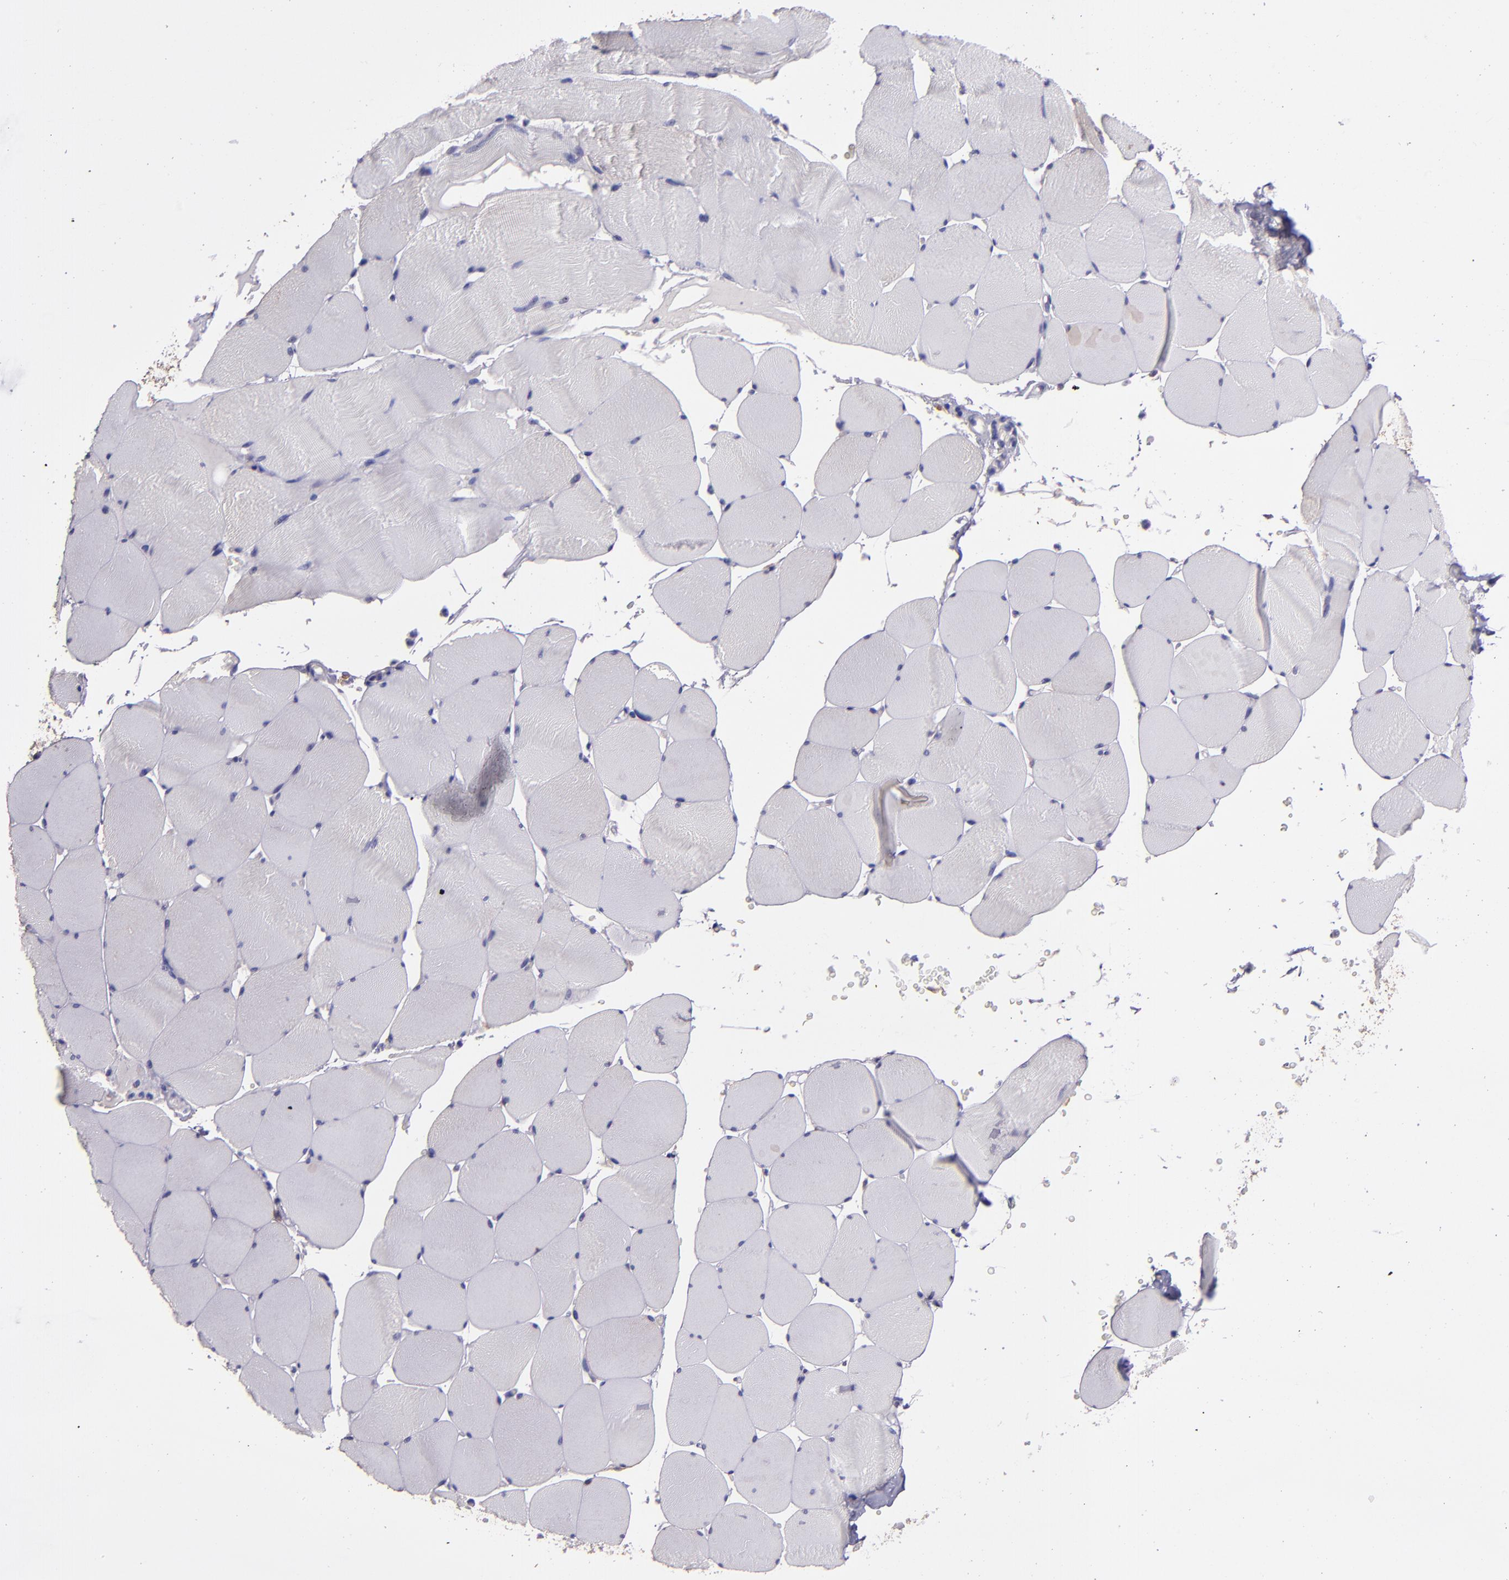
{"staining": {"intensity": "negative", "quantity": "none", "location": "none"}, "tissue": "skeletal muscle", "cell_type": "Myocytes", "image_type": "normal", "snomed": [{"axis": "morphology", "description": "Normal tissue, NOS"}, {"axis": "topography", "description": "Skeletal muscle"}], "caption": "This image is of unremarkable skeletal muscle stained with immunohistochemistry to label a protein in brown with the nuclei are counter-stained blue. There is no expression in myocytes.", "gene": "PAPPA", "patient": {"sex": "male", "age": 62}}